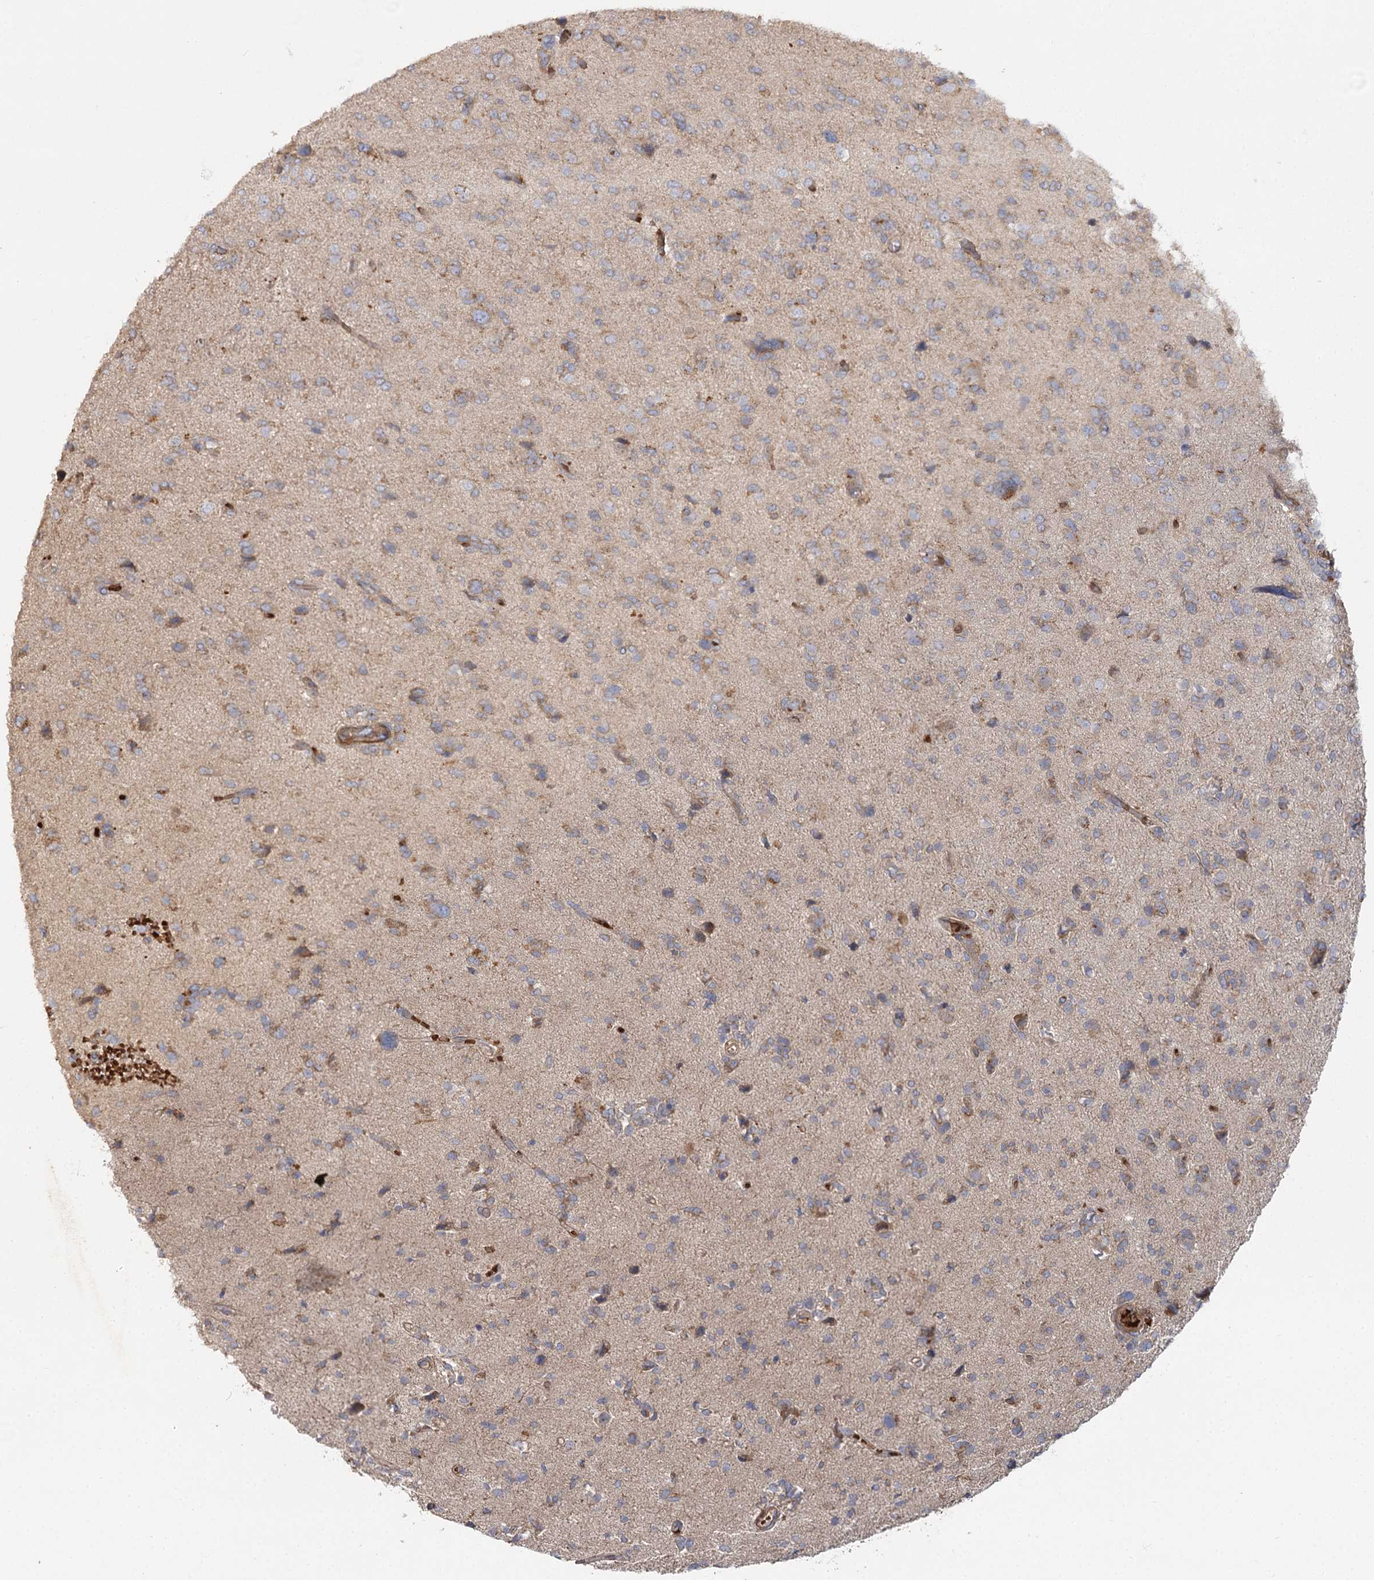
{"staining": {"intensity": "weak", "quantity": "25%-75%", "location": "cytoplasmic/membranous"}, "tissue": "glioma", "cell_type": "Tumor cells", "image_type": "cancer", "snomed": [{"axis": "morphology", "description": "Glioma, malignant, High grade"}, {"axis": "topography", "description": "Brain"}], "caption": "Immunohistochemical staining of human malignant high-grade glioma reveals low levels of weak cytoplasmic/membranous protein positivity in about 25%-75% of tumor cells.", "gene": "KIAA0825", "patient": {"sex": "female", "age": 59}}